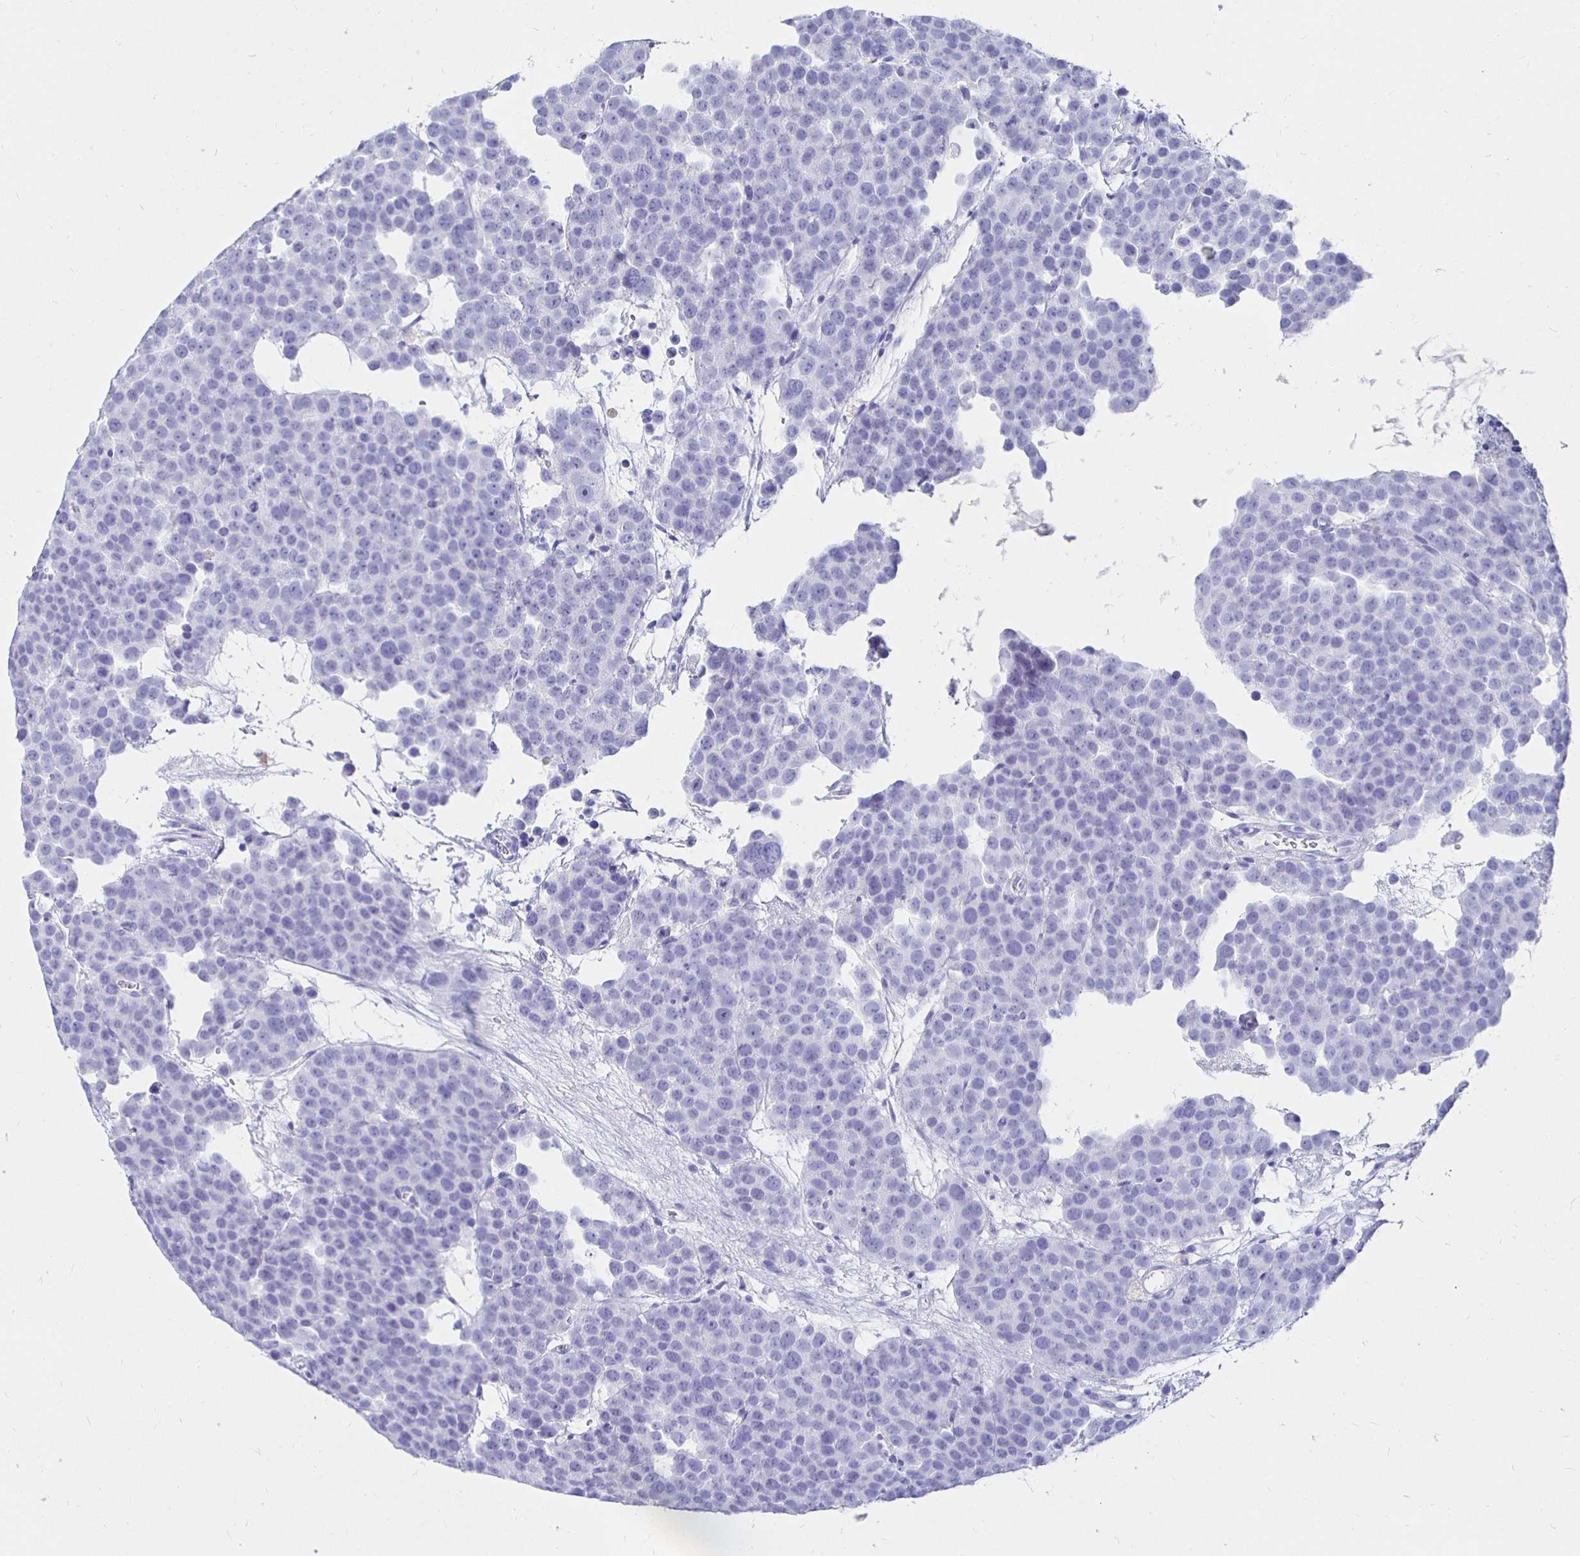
{"staining": {"intensity": "negative", "quantity": "none", "location": "none"}, "tissue": "testis cancer", "cell_type": "Tumor cells", "image_type": "cancer", "snomed": [{"axis": "morphology", "description": "Seminoma, NOS"}, {"axis": "topography", "description": "Testis"}], "caption": "DAB immunohistochemical staining of testis cancer demonstrates no significant positivity in tumor cells.", "gene": "UMOD", "patient": {"sex": "male", "age": 71}}